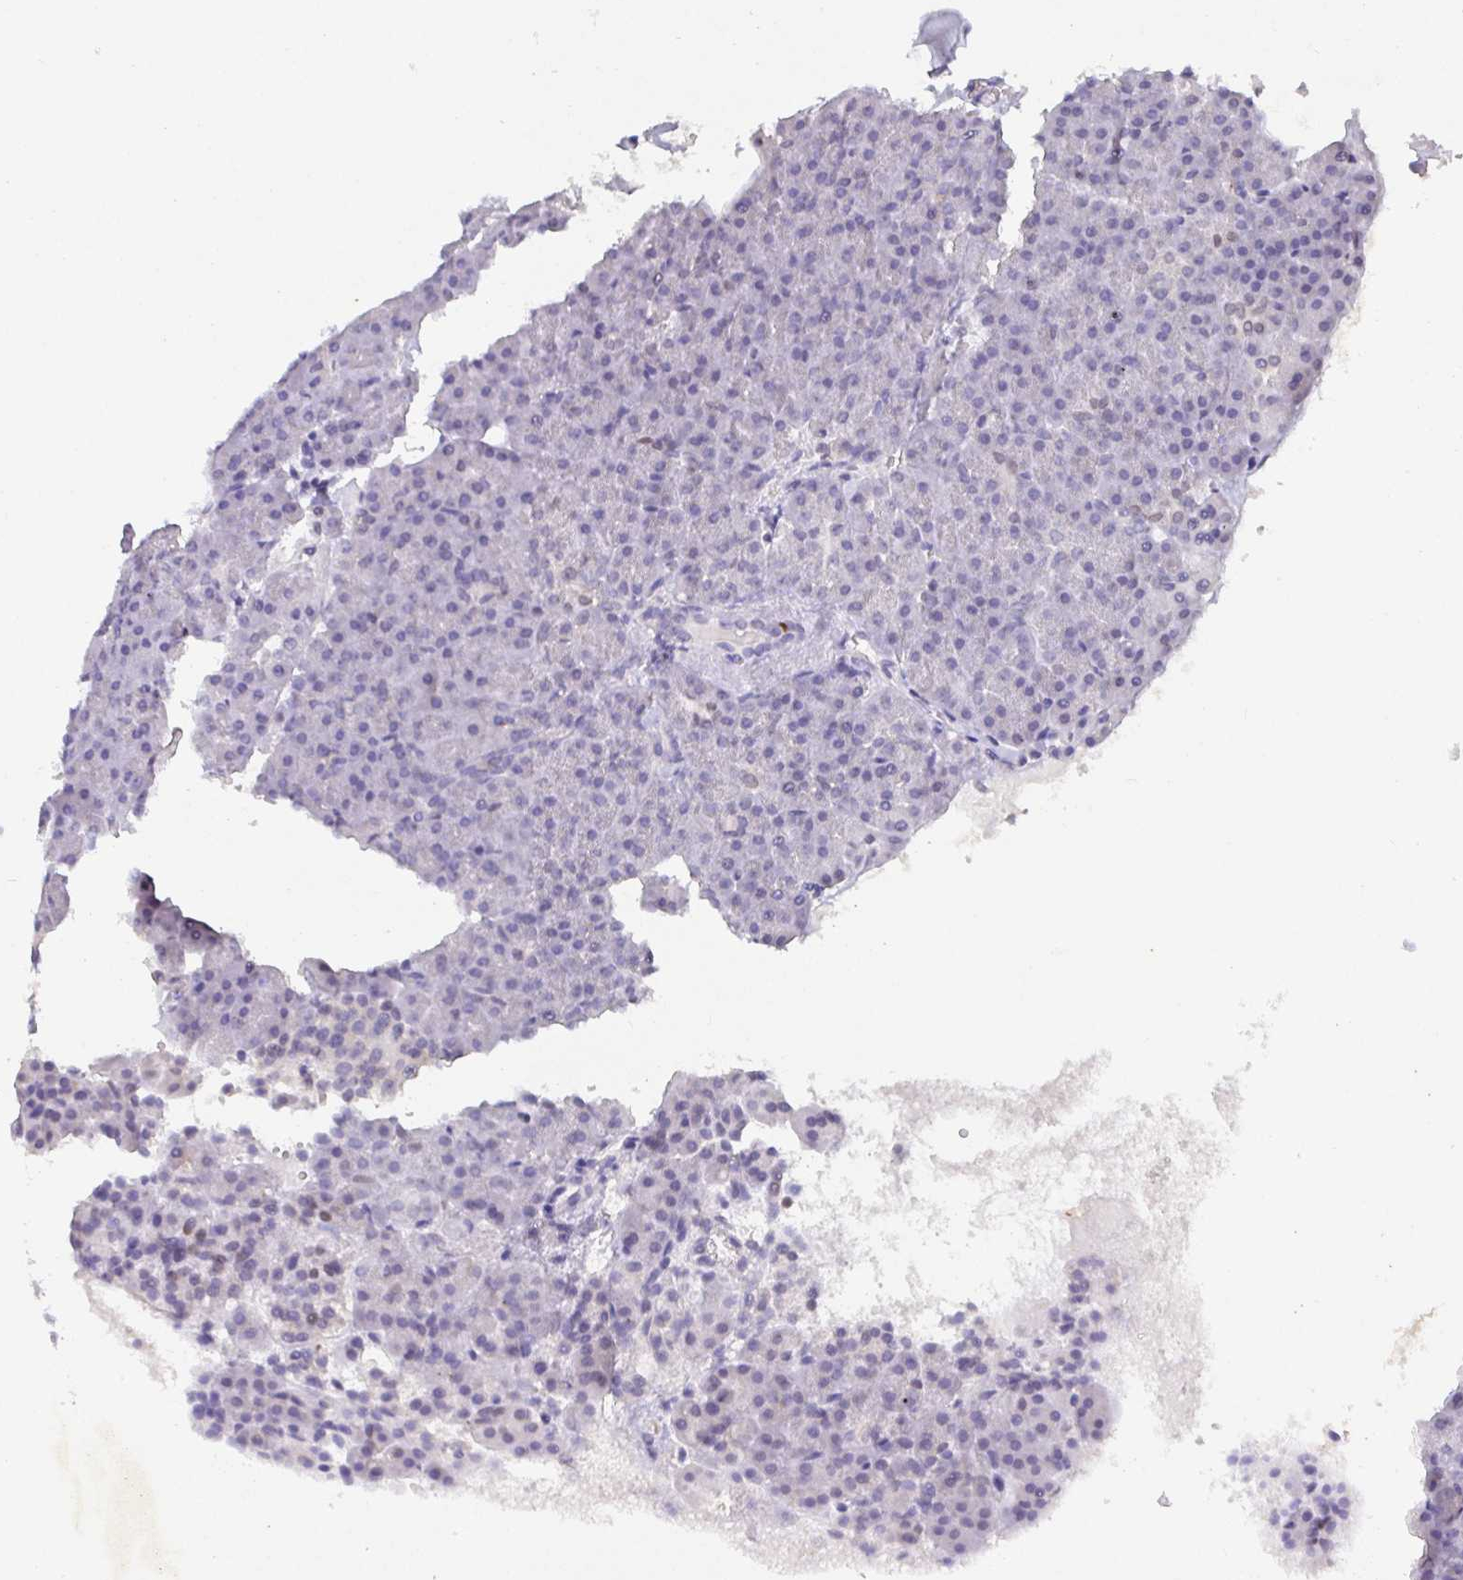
{"staining": {"intensity": "negative", "quantity": "none", "location": "none"}, "tissue": "pancreas", "cell_type": "Exocrine glandular cells", "image_type": "normal", "snomed": [{"axis": "morphology", "description": "Normal tissue, NOS"}, {"axis": "topography", "description": "Pancreas"}], "caption": "A high-resolution image shows IHC staining of benign pancreas, which shows no significant positivity in exocrine glandular cells.", "gene": "SATB1", "patient": {"sex": "female", "age": 74}}